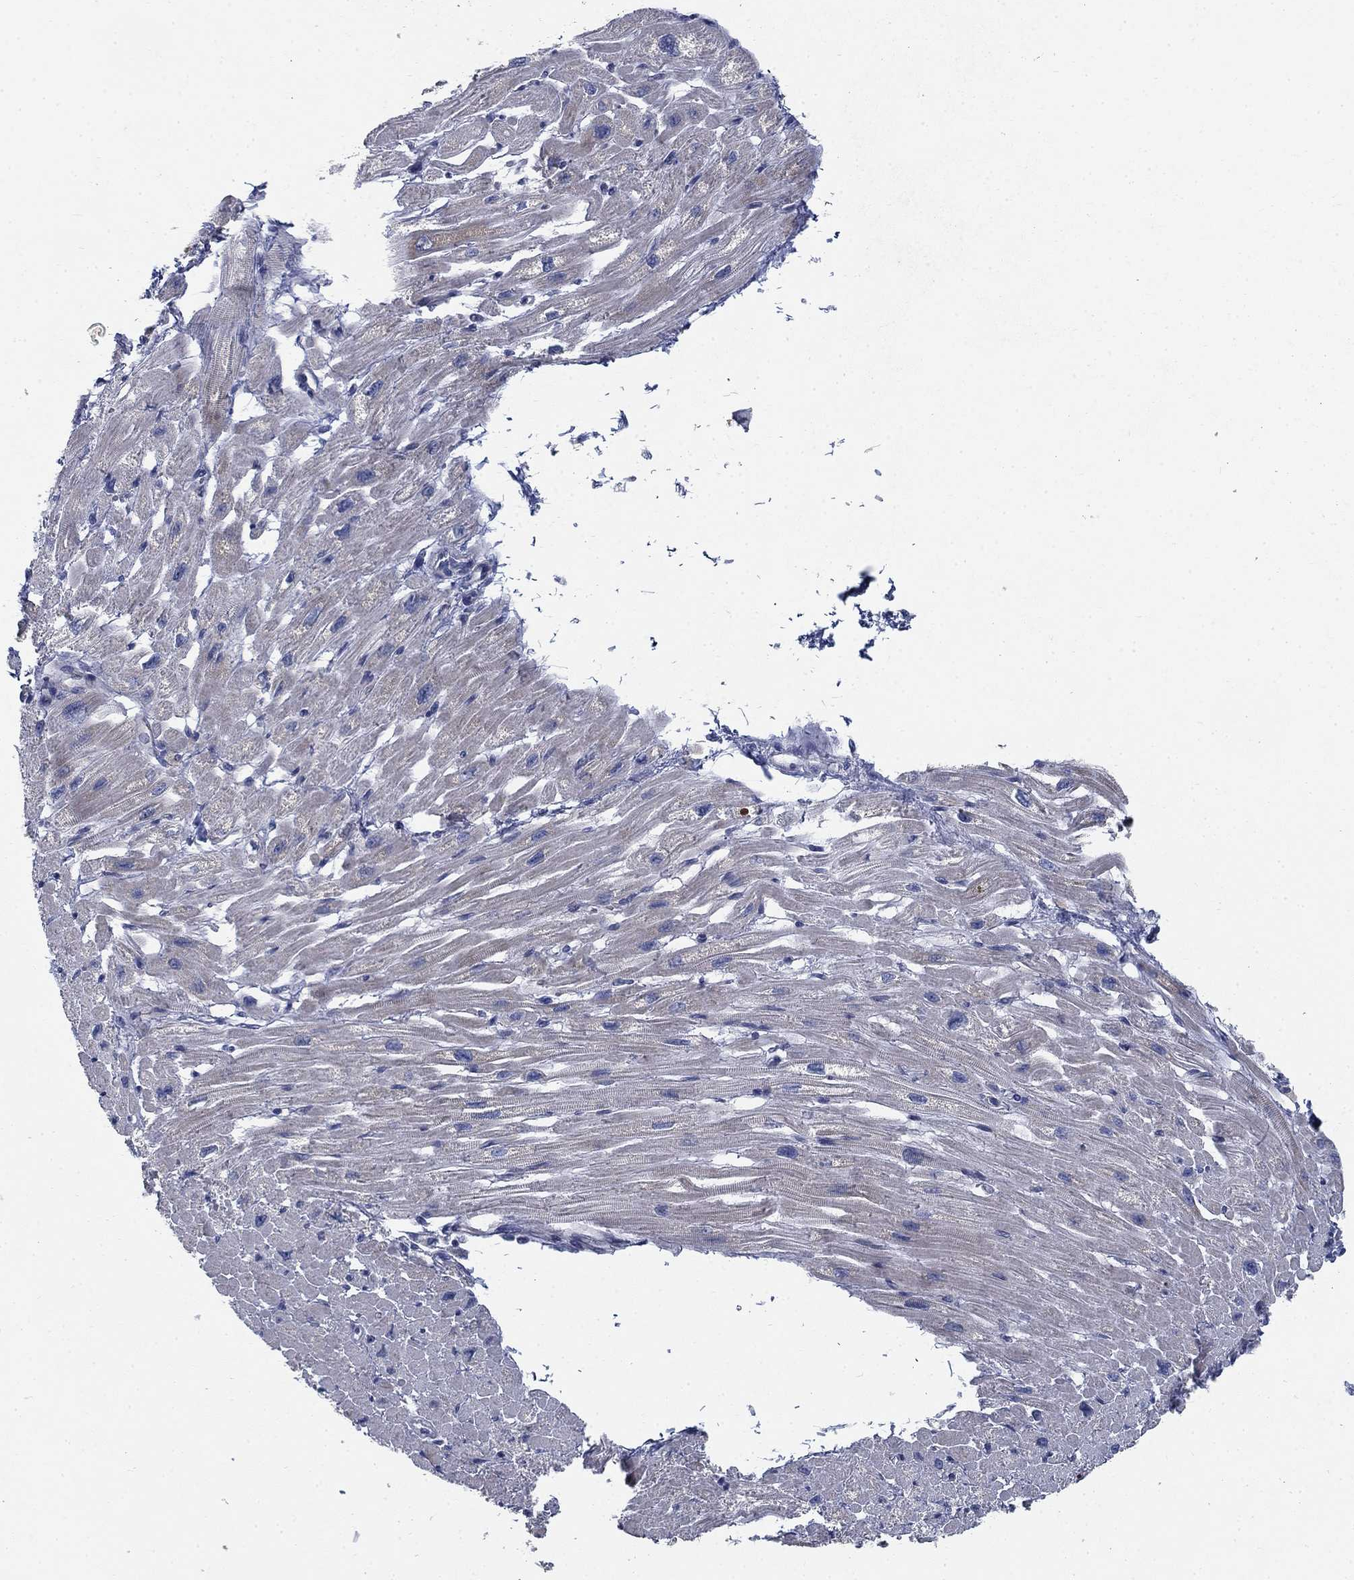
{"staining": {"intensity": "negative", "quantity": "none", "location": "none"}, "tissue": "heart muscle", "cell_type": "Cardiomyocytes", "image_type": "normal", "snomed": [{"axis": "morphology", "description": "Normal tissue, NOS"}, {"axis": "topography", "description": "Heart"}], "caption": "Immunohistochemistry of normal human heart muscle demonstrates no positivity in cardiomyocytes.", "gene": "DNER", "patient": {"sex": "male", "age": 66}}